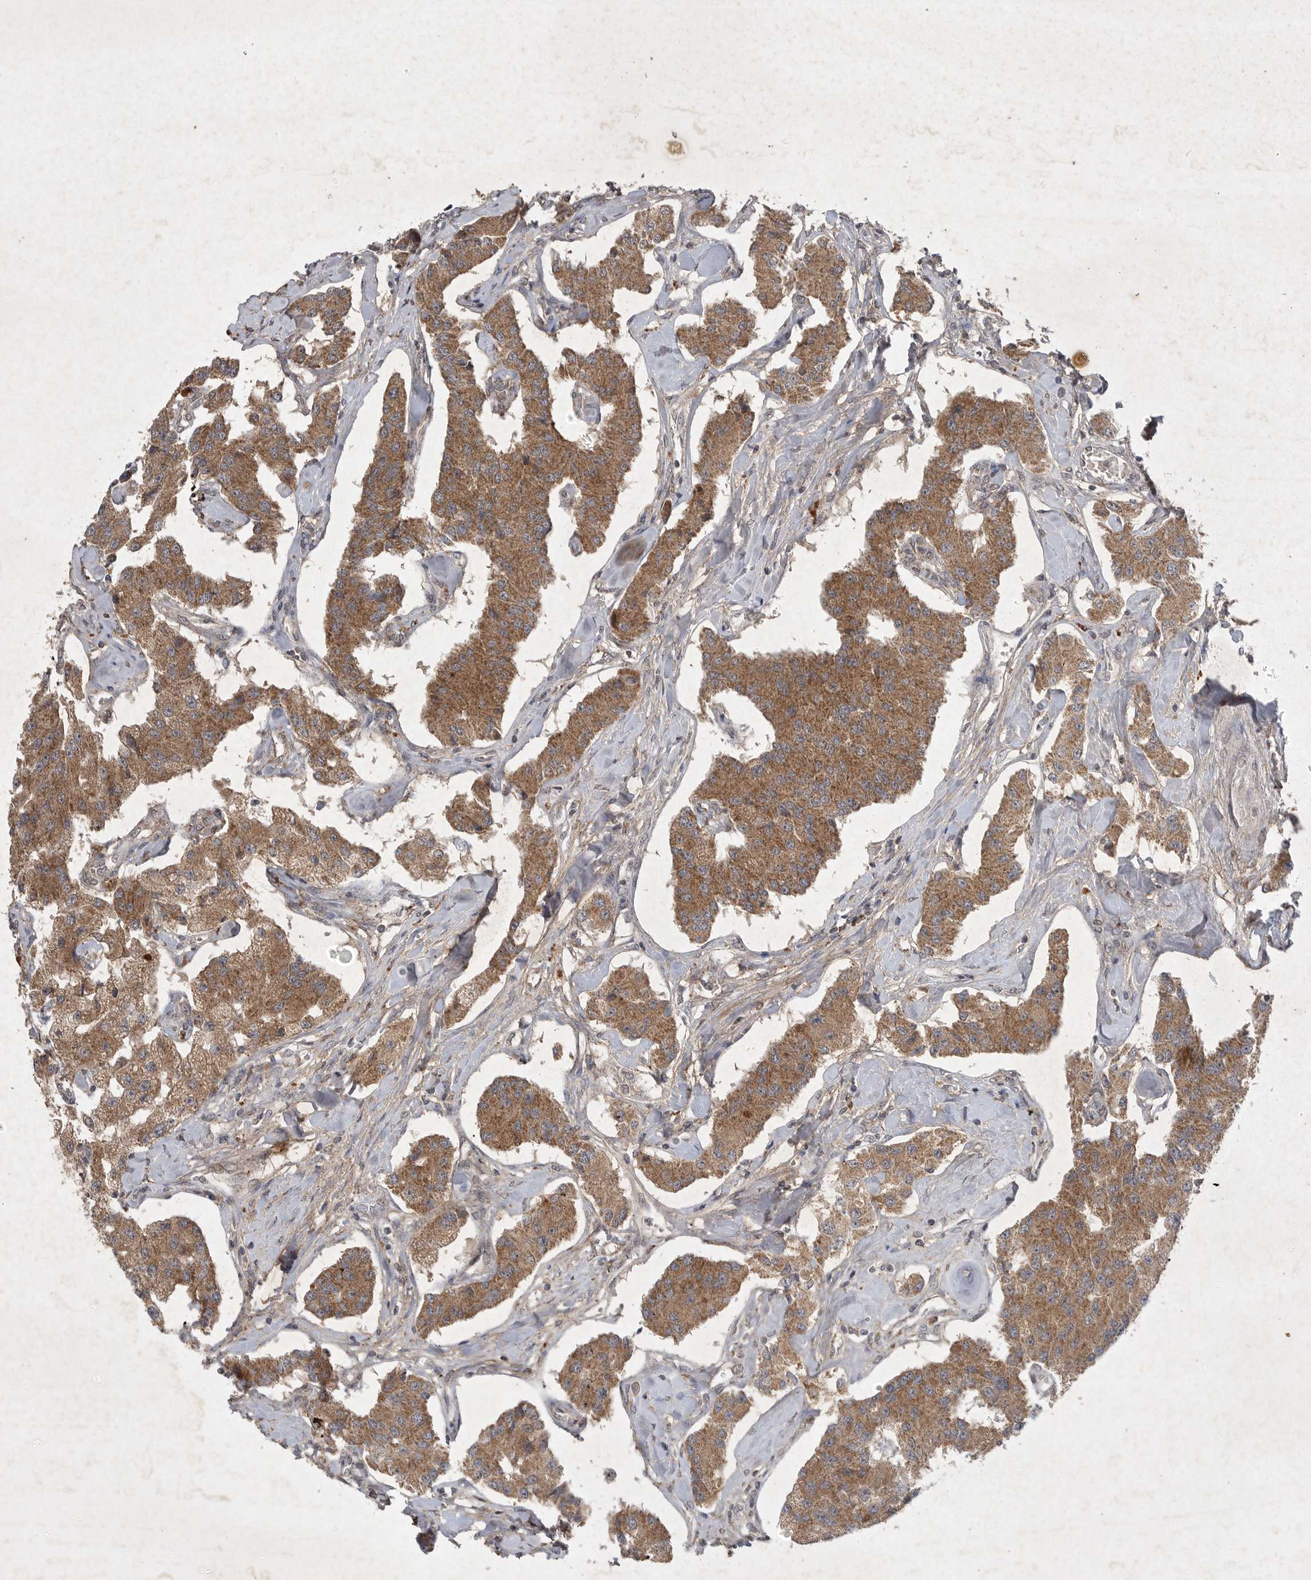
{"staining": {"intensity": "moderate", "quantity": ">75%", "location": "cytoplasmic/membranous"}, "tissue": "carcinoid", "cell_type": "Tumor cells", "image_type": "cancer", "snomed": [{"axis": "morphology", "description": "Carcinoid, malignant, NOS"}, {"axis": "topography", "description": "Pancreas"}], "caption": "A brown stain shows moderate cytoplasmic/membranous expression of a protein in malignant carcinoid tumor cells.", "gene": "DDR1", "patient": {"sex": "male", "age": 41}}